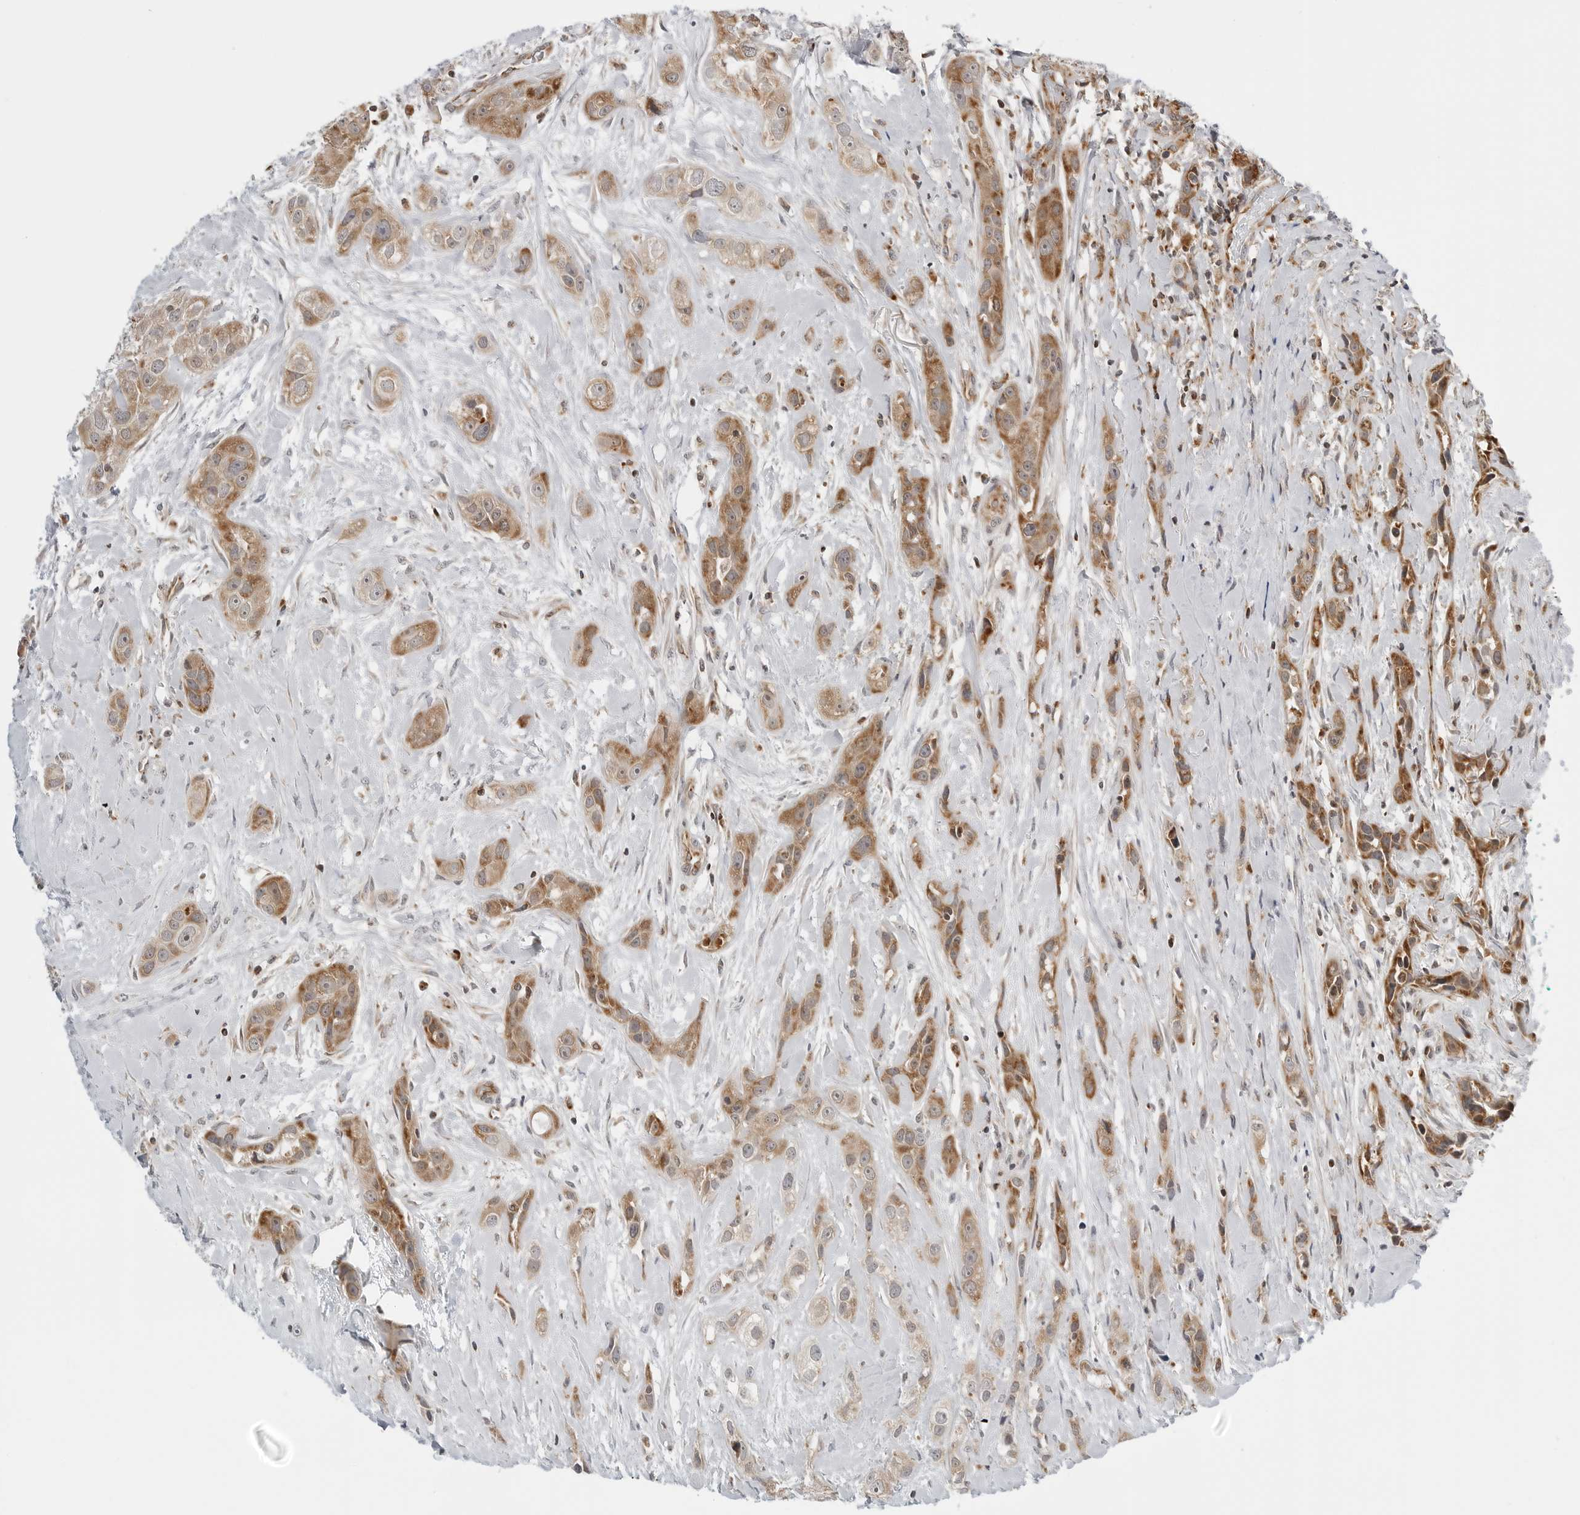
{"staining": {"intensity": "moderate", "quantity": ">75%", "location": "cytoplasmic/membranous,nuclear"}, "tissue": "head and neck cancer", "cell_type": "Tumor cells", "image_type": "cancer", "snomed": [{"axis": "morphology", "description": "Normal tissue, NOS"}, {"axis": "morphology", "description": "Squamous cell carcinoma, NOS"}, {"axis": "topography", "description": "Skeletal muscle"}, {"axis": "topography", "description": "Head-Neck"}], "caption": "Tumor cells display medium levels of moderate cytoplasmic/membranous and nuclear positivity in approximately >75% of cells in human head and neck cancer. The staining was performed using DAB, with brown indicating positive protein expression. Nuclei are stained blue with hematoxylin.", "gene": "PEX2", "patient": {"sex": "male", "age": 51}}